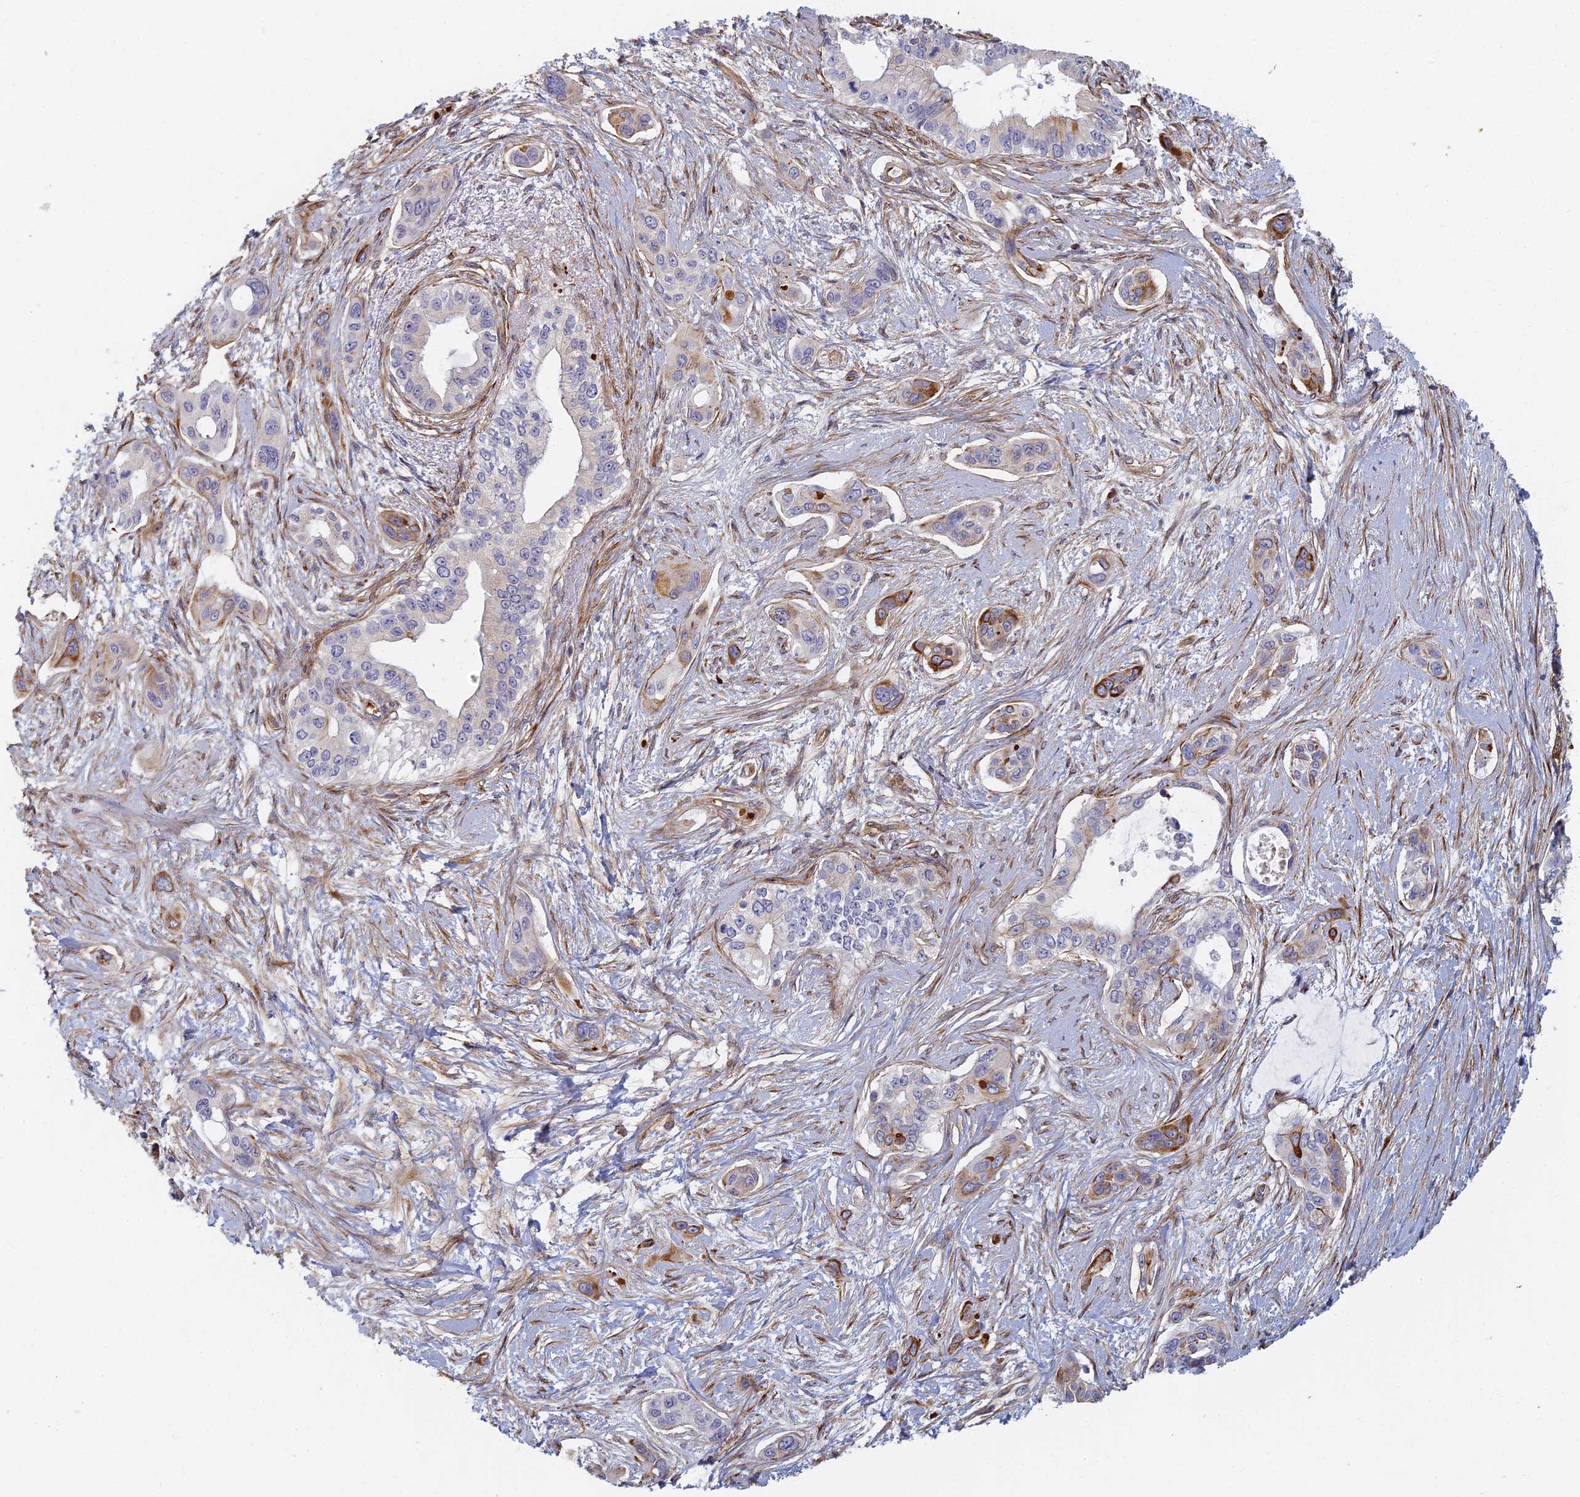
{"staining": {"intensity": "moderate", "quantity": "<25%", "location": "cytoplasmic/membranous"}, "tissue": "pancreatic cancer", "cell_type": "Tumor cells", "image_type": "cancer", "snomed": [{"axis": "morphology", "description": "Adenocarcinoma, NOS"}, {"axis": "topography", "description": "Pancreas"}], "caption": "Protein expression analysis of human pancreatic adenocarcinoma reveals moderate cytoplasmic/membranous staining in approximately <25% of tumor cells.", "gene": "ABCB10", "patient": {"sex": "male", "age": 72}}